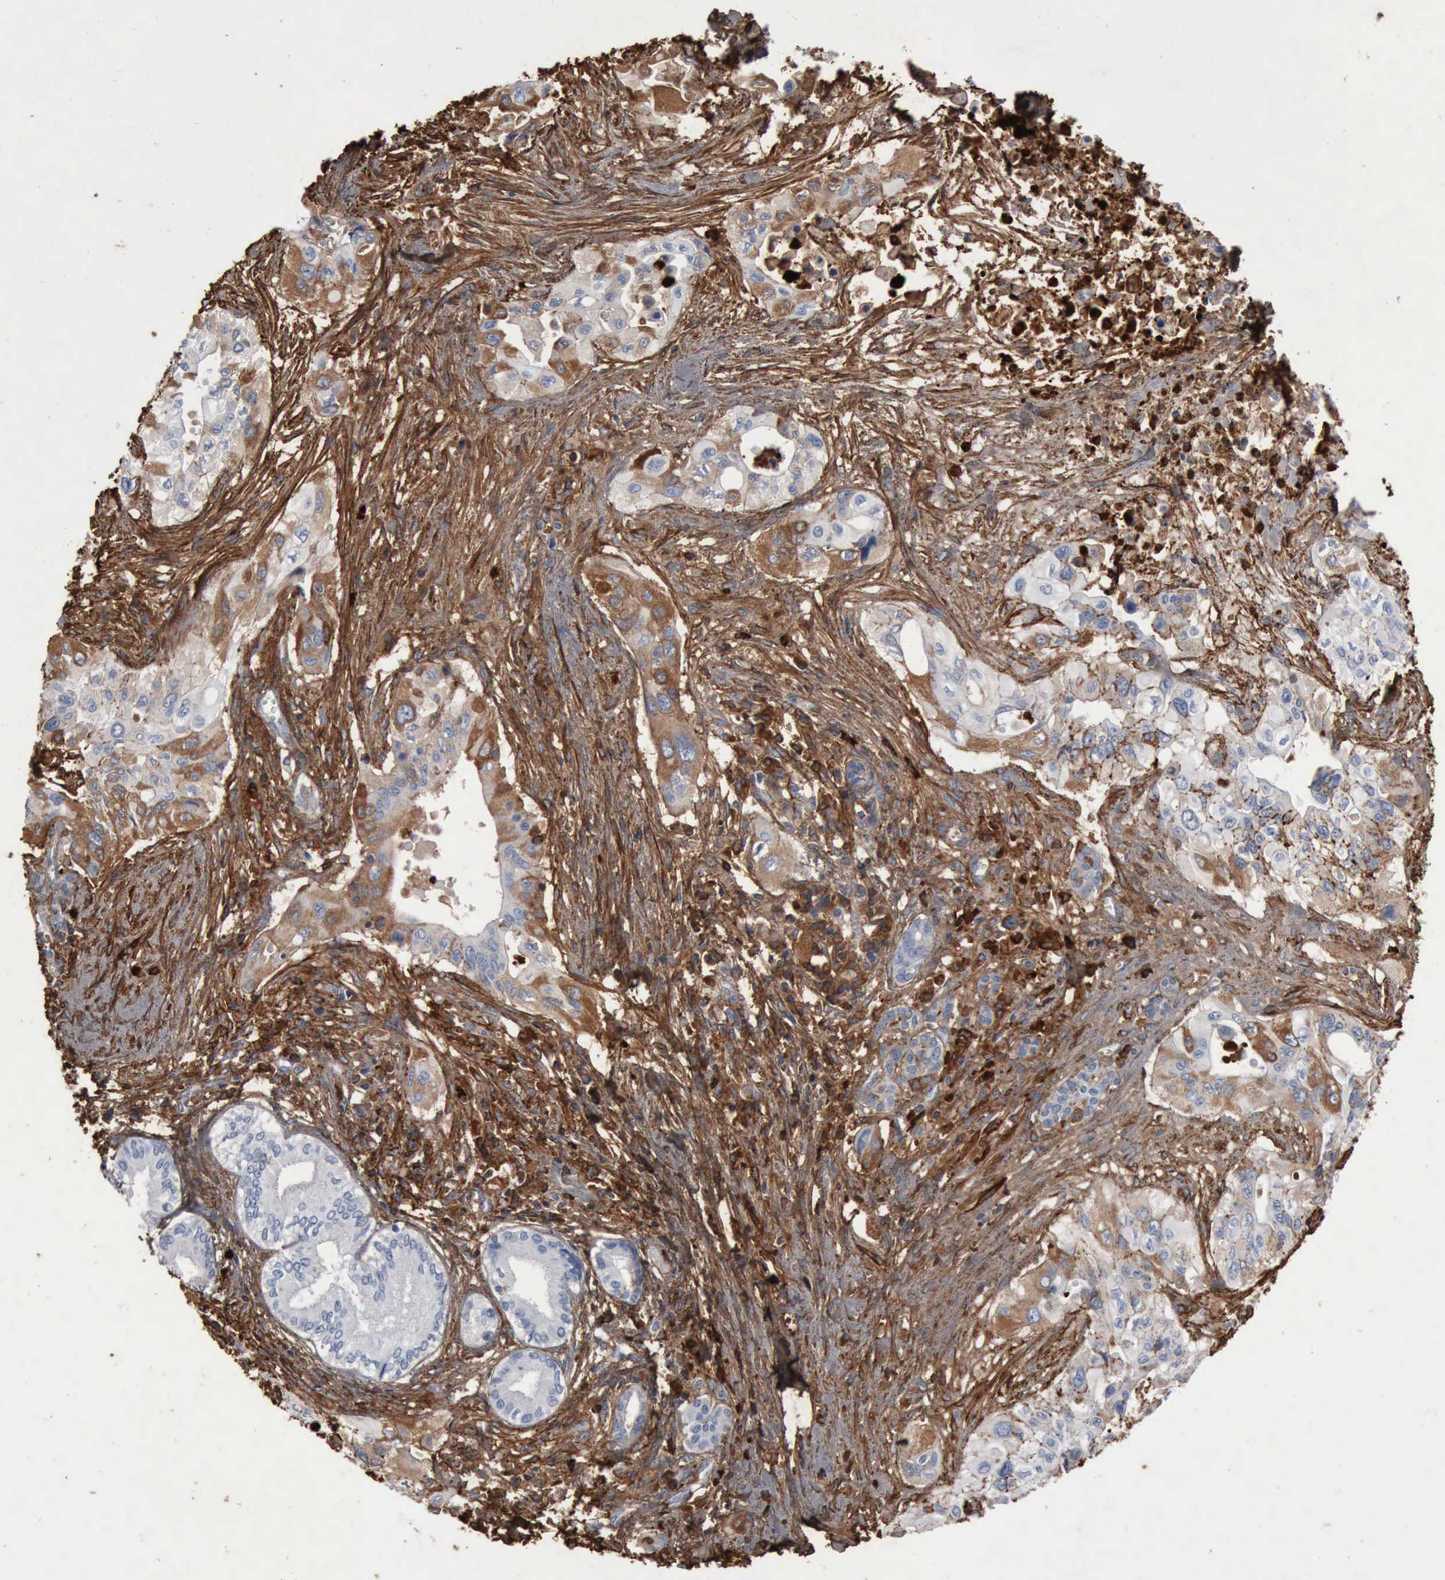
{"staining": {"intensity": "moderate", "quantity": "25%-75%", "location": "cytoplasmic/membranous"}, "tissue": "pancreatic cancer", "cell_type": "Tumor cells", "image_type": "cancer", "snomed": [{"axis": "morphology", "description": "Adenocarcinoma, NOS"}, {"axis": "topography", "description": "Pancreas"}], "caption": "Adenocarcinoma (pancreatic) was stained to show a protein in brown. There is medium levels of moderate cytoplasmic/membranous staining in approximately 25%-75% of tumor cells.", "gene": "FN1", "patient": {"sex": "male", "age": 77}}